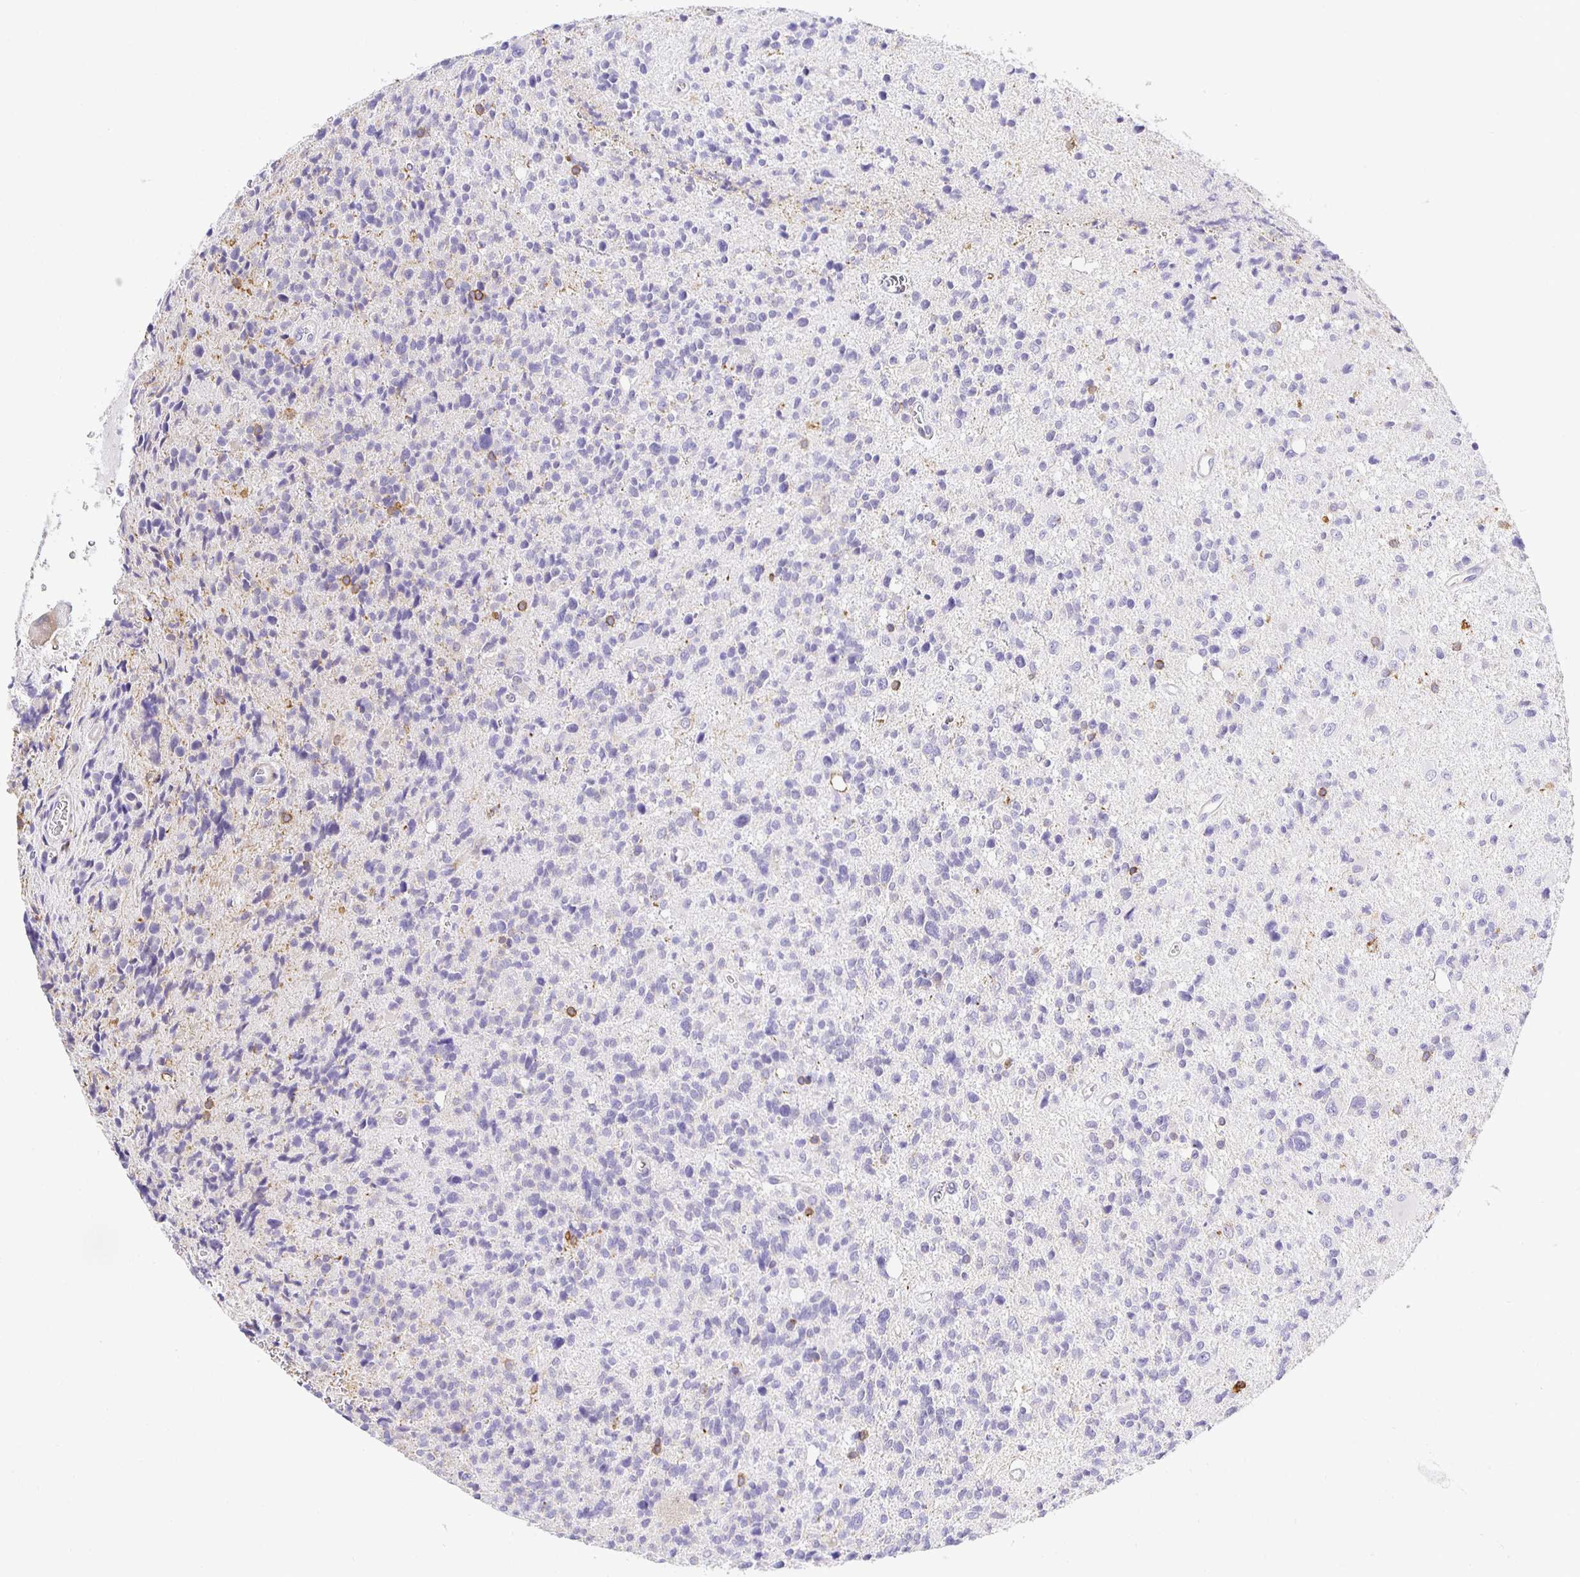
{"staining": {"intensity": "negative", "quantity": "none", "location": "none"}, "tissue": "glioma", "cell_type": "Tumor cells", "image_type": "cancer", "snomed": [{"axis": "morphology", "description": "Glioma, malignant, High grade"}, {"axis": "topography", "description": "Brain"}], "caption": "Immunohistochemistry image of glioma stained for a protein (brown), which exhibits no staining in tumor cells.", "gene": "OPALIN", "patient": {"sex": "male", "age": 29}}